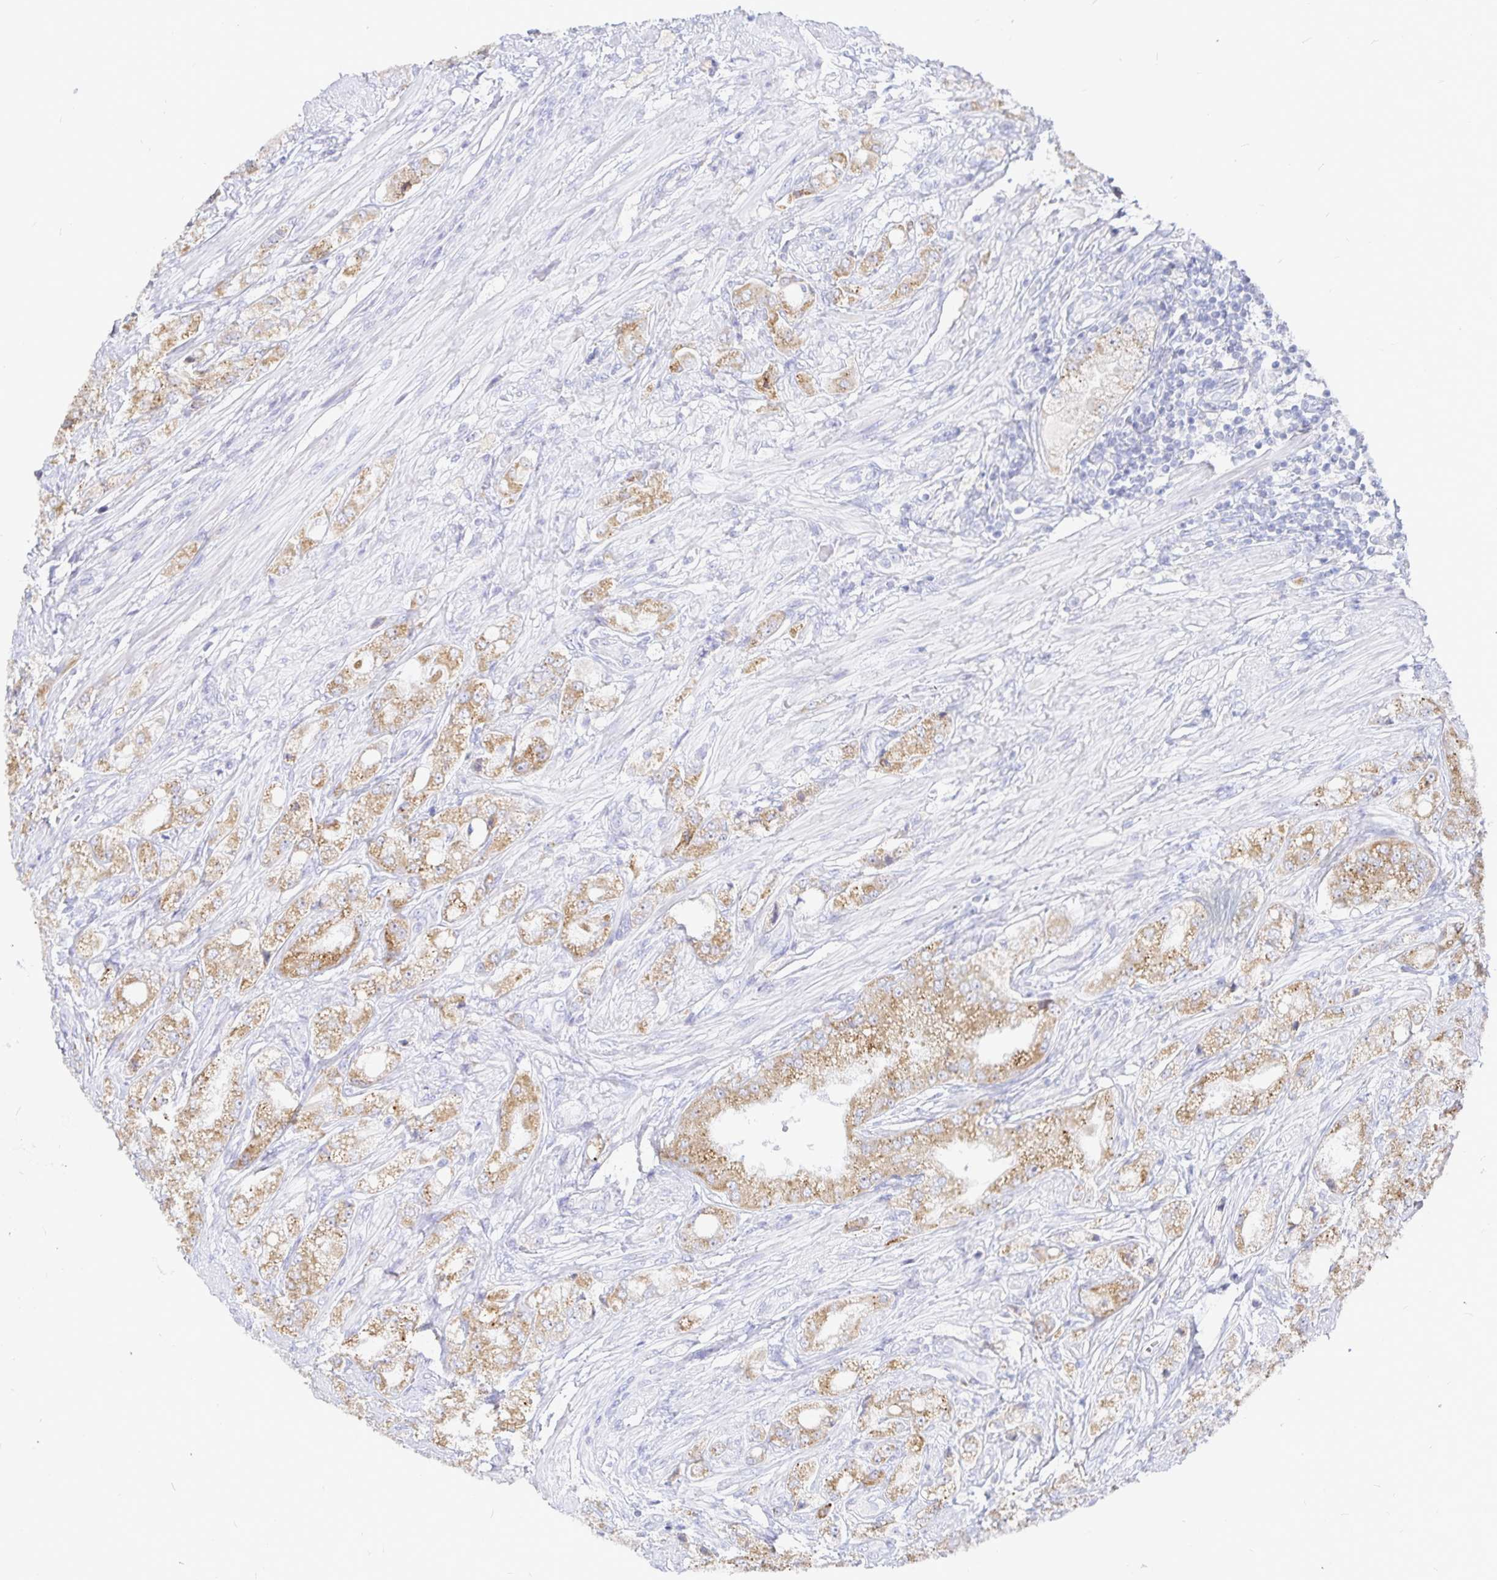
{"staining": {"intensity": "moderate", "quantity": ">75%", "location": "cytoplasmic/membranous"}, "tissue": "prostate cancer", "cell_type": "Tumor cells", "image_type": "cancer", "snomed": [{"axis": "morphology", "description": "Adenocarcinoma, High grade"}, {"axis": "topography", "description": "Prostate"}], "caption": "Protein analysis of prostate cancer tissue reveals moderate cytoplasmic/membranous expression in about >75% of tumor cells.", "gene": "PKHD1", "patient": {"sex": "male", "age": 61}}